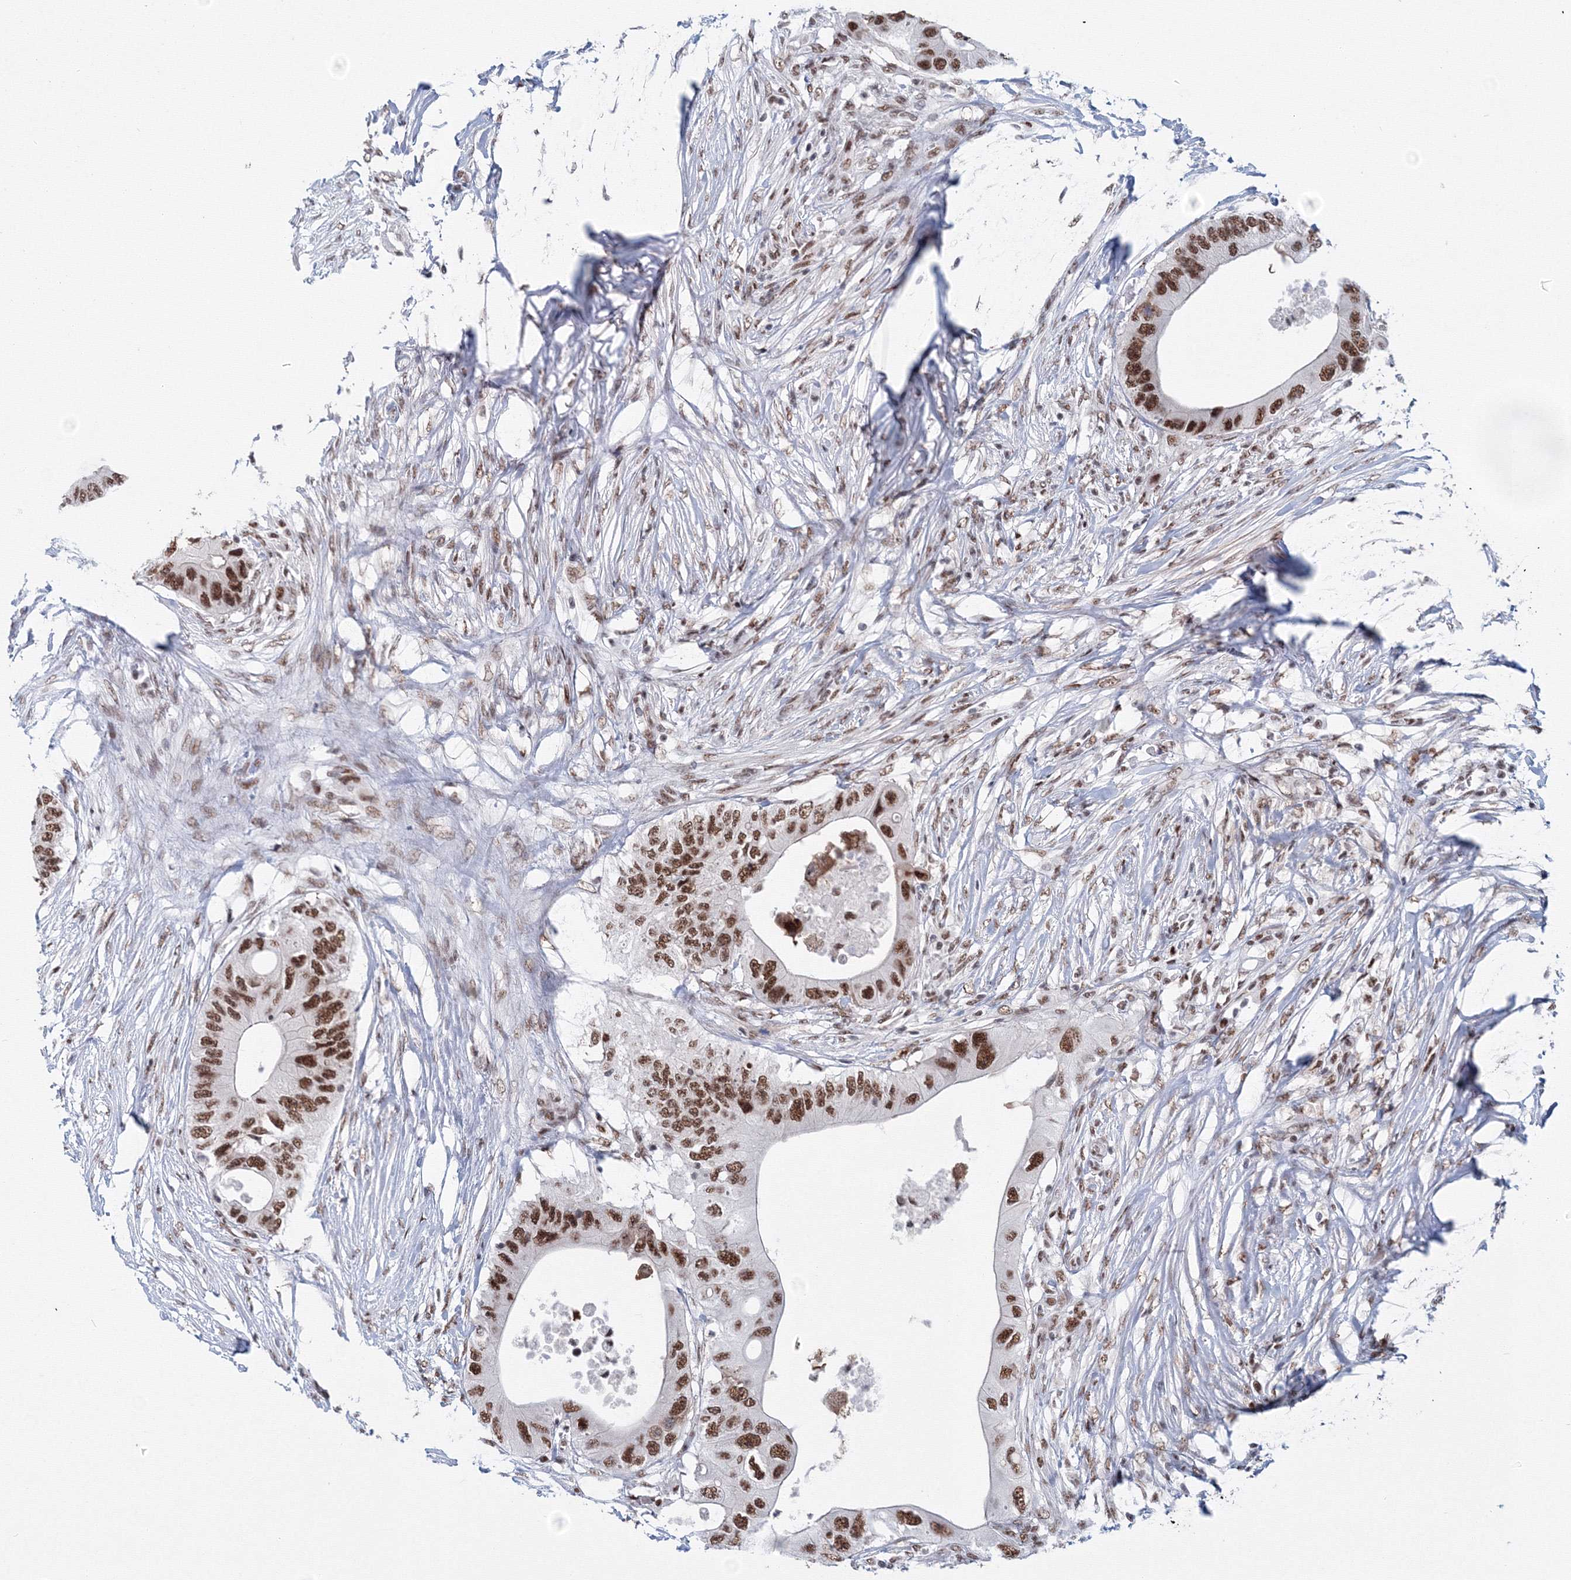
{"staining": {"intensity": "strong", "quantity": ">75%", "location": "nuclear"}, "tissue": "colorectal cancer", "cell_type": "Tumor cells", "image_type": "cancer", "snomed": [{"axis": "morphology", "description": "Adenocarcinoma, NOS"}, {"axis": "topography", "description": "Colon"}], "caption": "There is high levels of strong nuclear expression in tumor cells of colorectal adenocarcinoma, as demonstrated by immunohistochemical staining (brown color).", "gene": "SF3B6", "patient": {"sex": "male", "age": 71}}